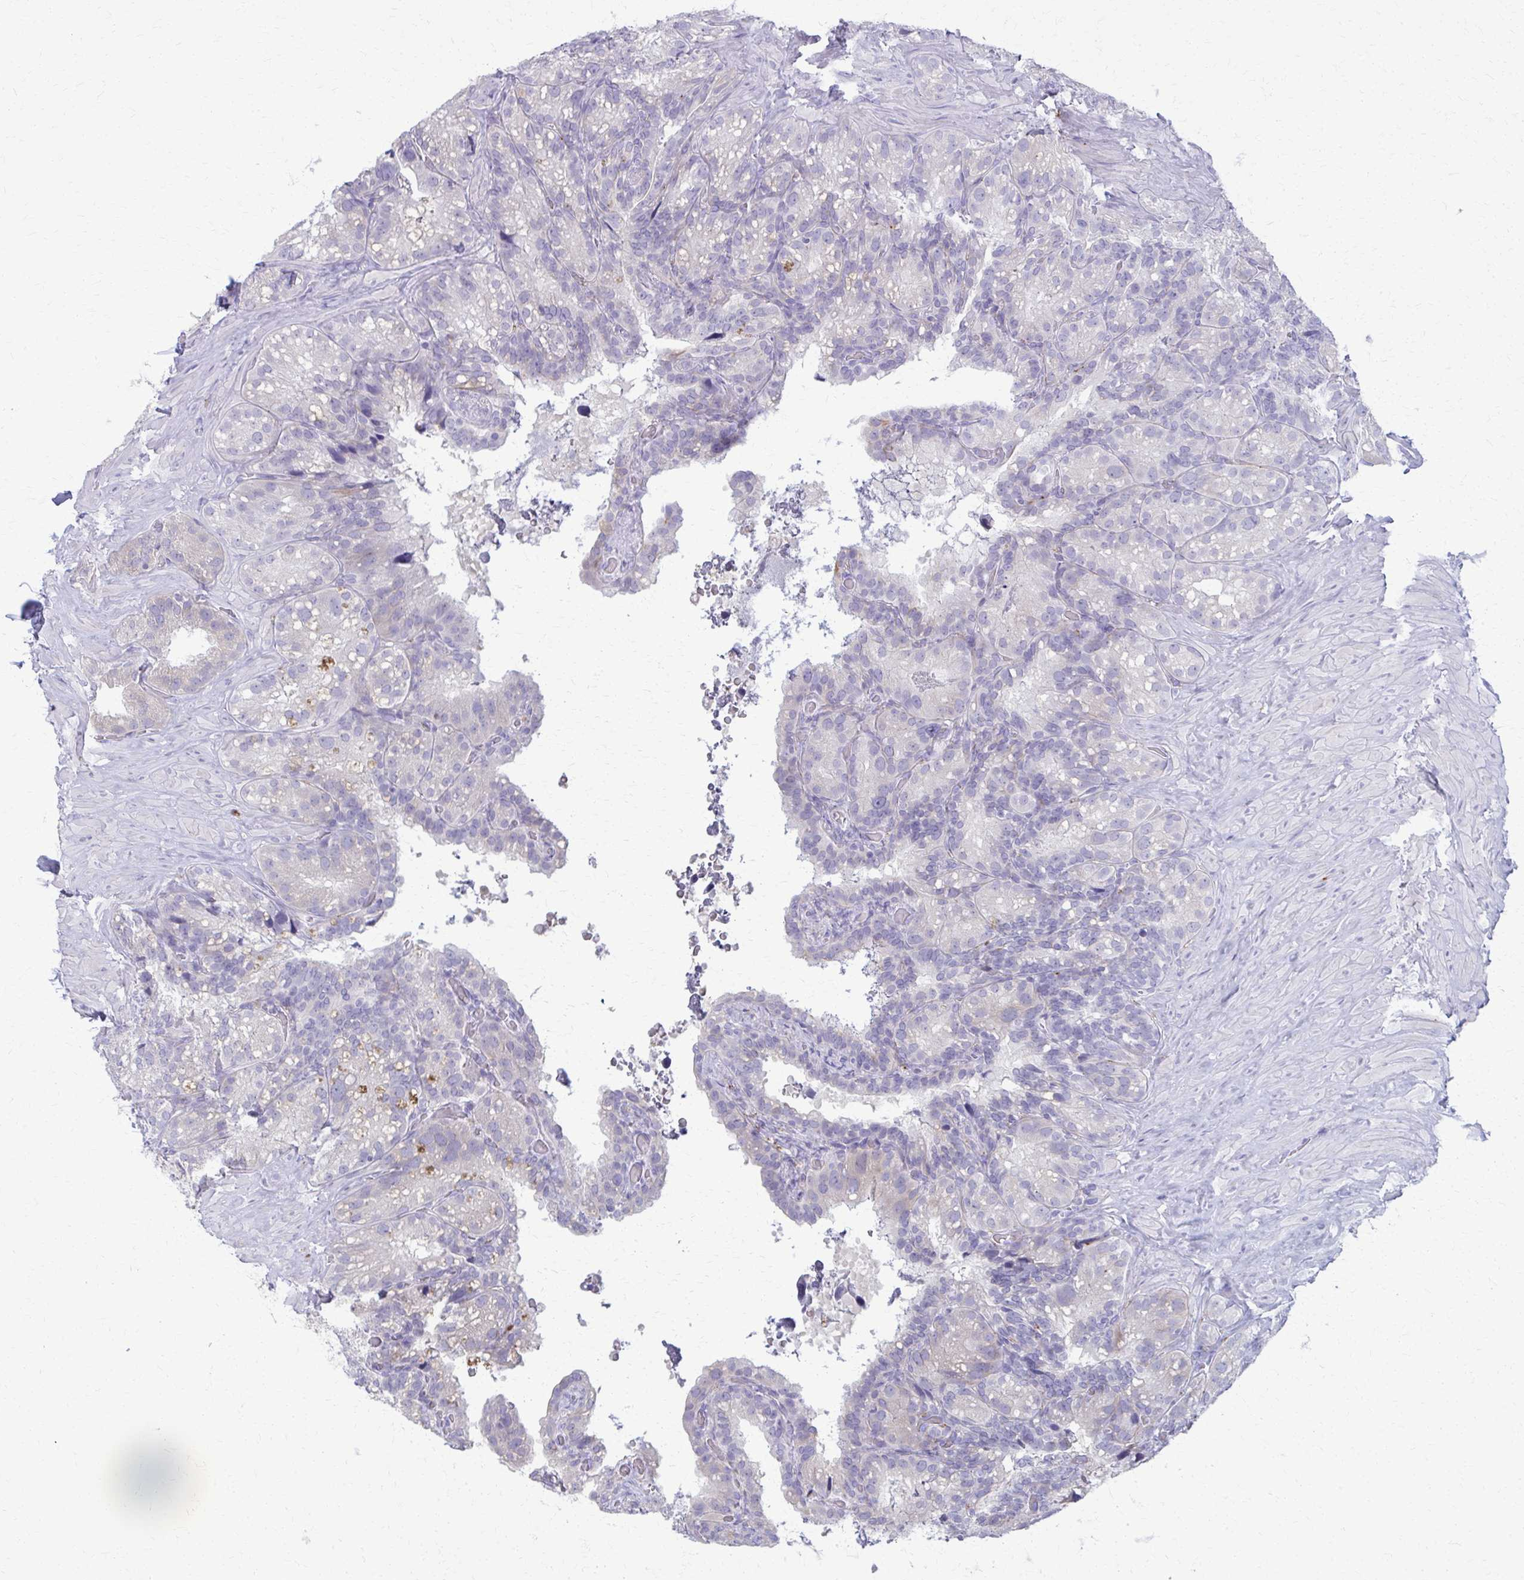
{"staining": {"intensity": "negative", "quantity": "none", "location": "none"}, "tissue": "seminal vesicle", "cell_type": "Glandular cells", "image_type": "normal", "snomed": [{"axis": "morphology", "description": "Normal tissue, NOS"}, {"axis": "topography", "description": "Seminal veicle"}], "caption": "A micrograph of seminal vesicle stained for a protein reveals no brown staining in glandular cells. (DAB (3,3'-diaminobenzidine) immunohistochemistry (IHC) with hematoxylin counter stain).", "gene": "ENSG00000275249", "patient": {"sex": "male", "age": 60}}